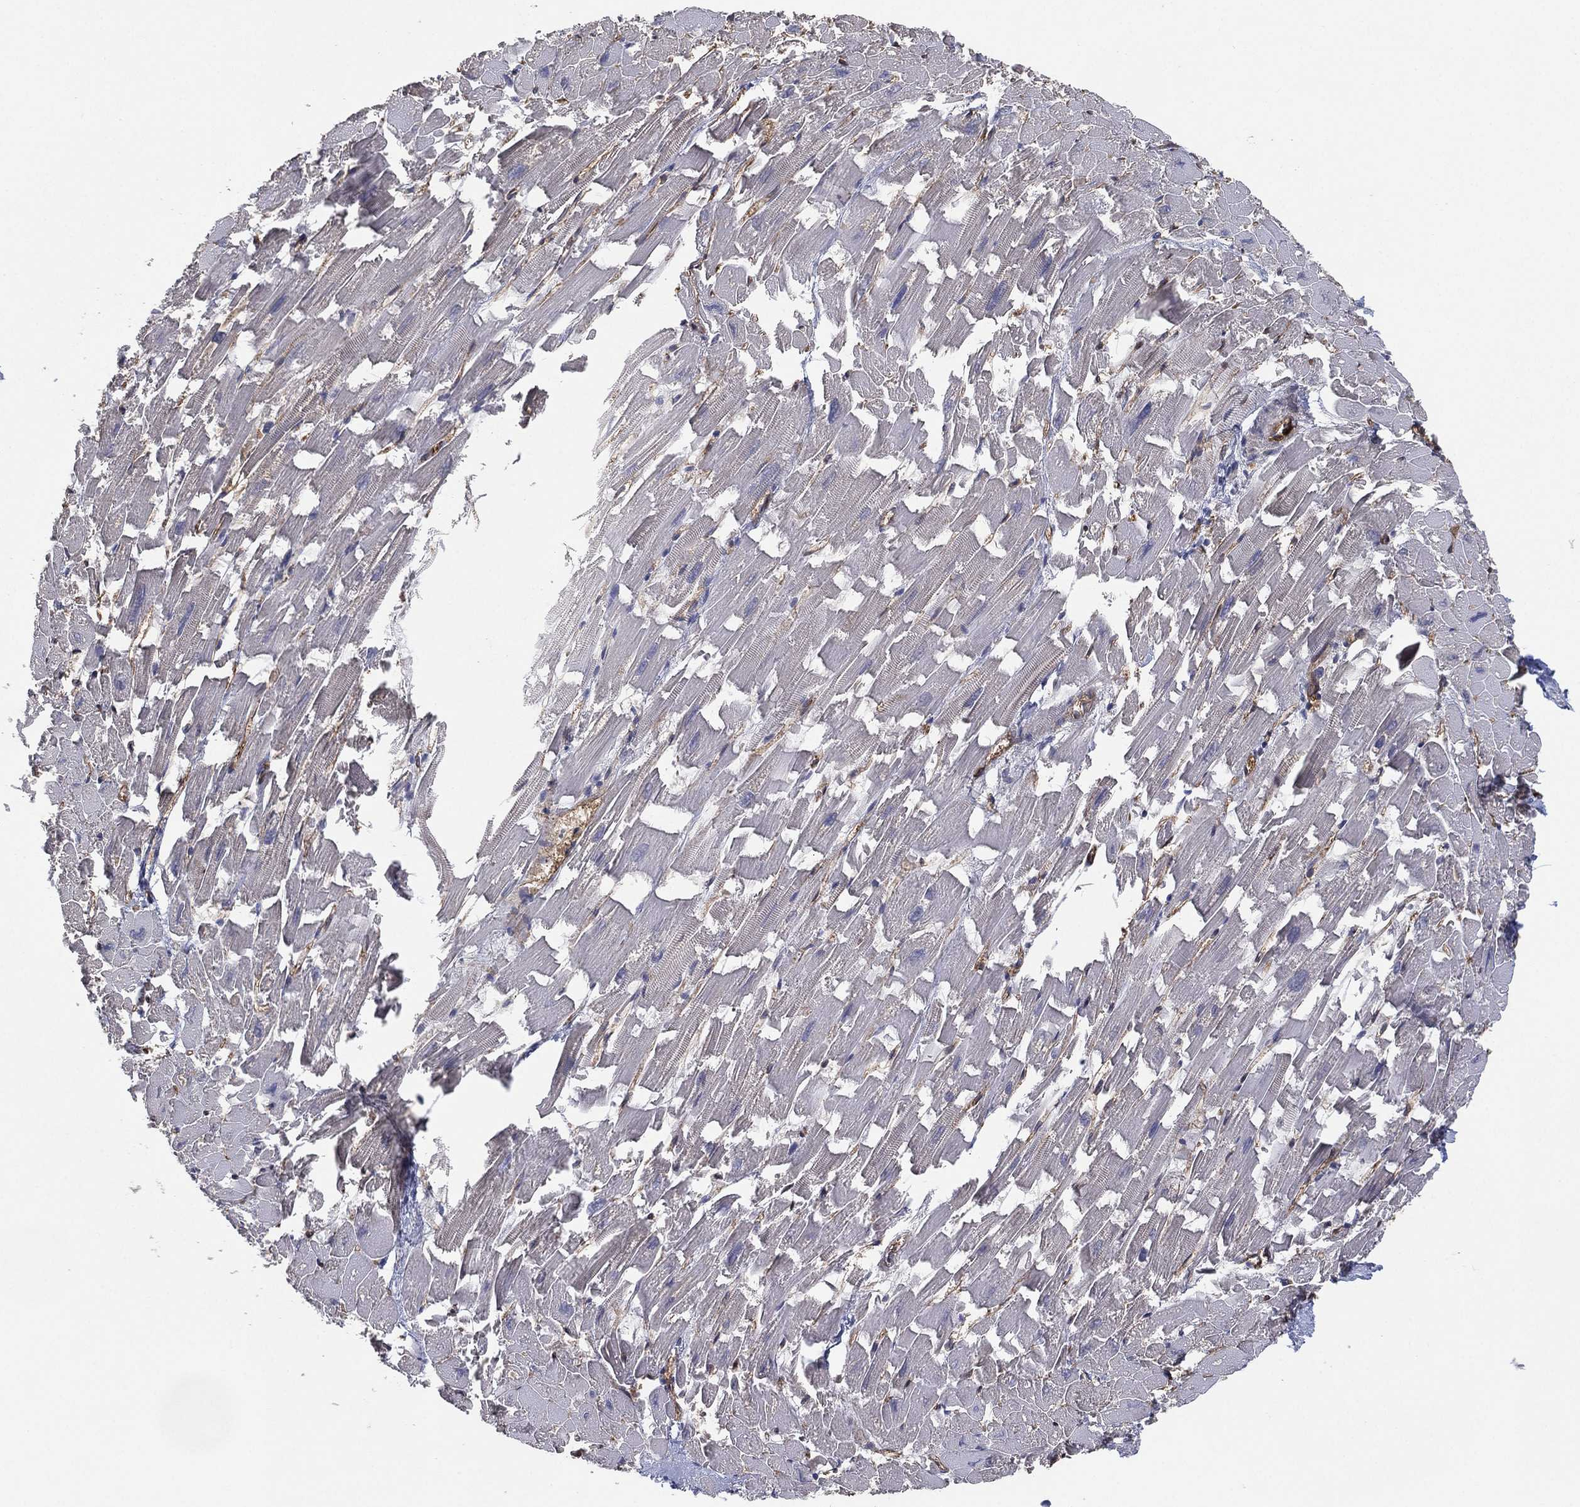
{"staining": {"intensity": "negative", "quantity": "none", "location": "none"}, "tissue": "heart muscle", "cell_type": "Cardiomyocytes", "image_type": "normal", "snomed": [{"axis": "morphology", "description": "Normal tissue, NOS"}, {"axis": "topography", "description": "Heart"}], "caption": "Immunohistochemical staining of benign human heart muscle displays no significant expression in cardiomyocytes.", "gene": "PSMG4", "patient": {"sex": "female", "age": 64}}